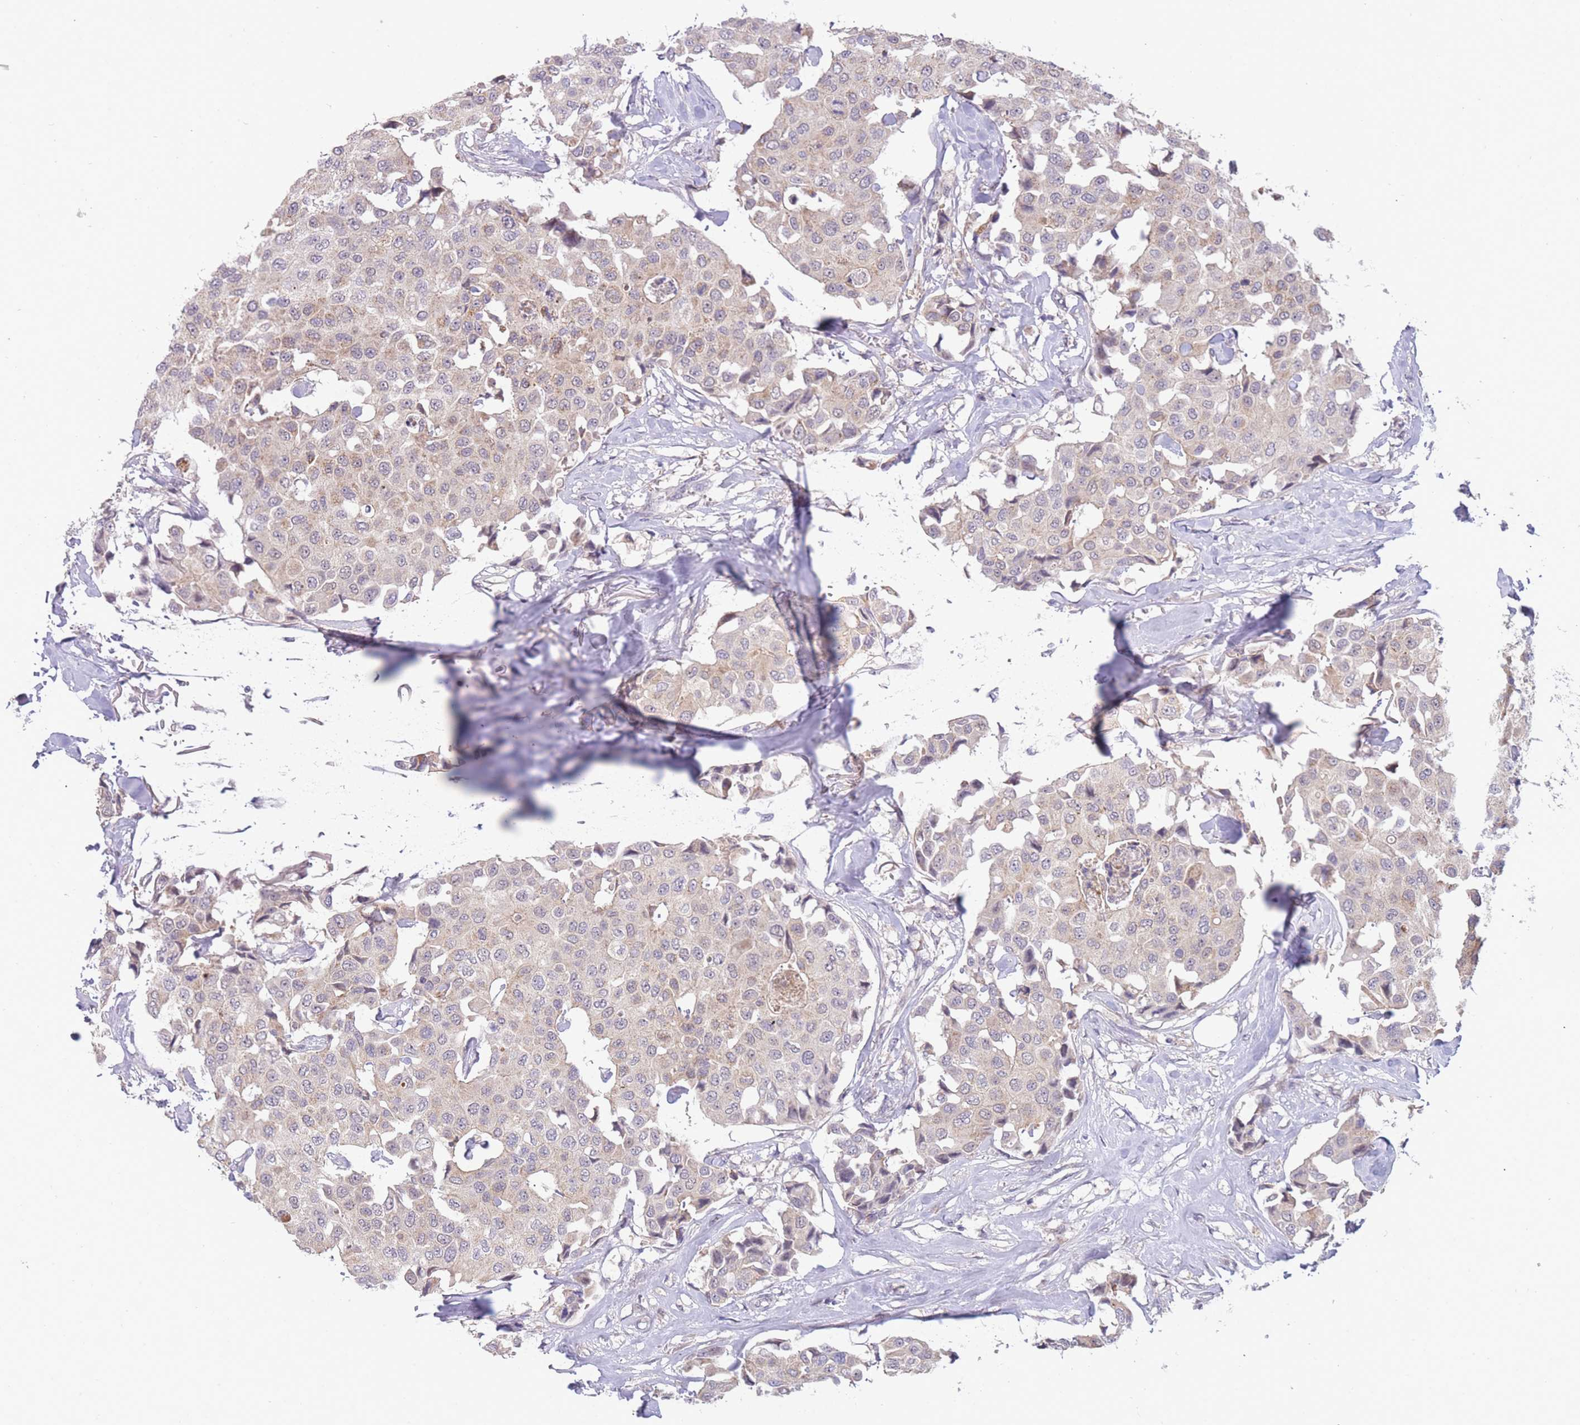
{"staining": {"intensity": "weak", "quantity": "<25%", "location": "cytoplasmic/membranous"}, "tissue": "breast cancer", "cell_type": "Tumor cells", "image_type": "cancer", "snomed": [{"axis": "morphology", "description": "Duct carcinoma"}, {"axis": "topography", "description": "Breast"}], "caption": "There is no significant staining in tumor cells of breast cancer (invasive ductal carcinoma).", "gene": "GOLGA6L25", "patient": {"sex": "female", "age": 80}}